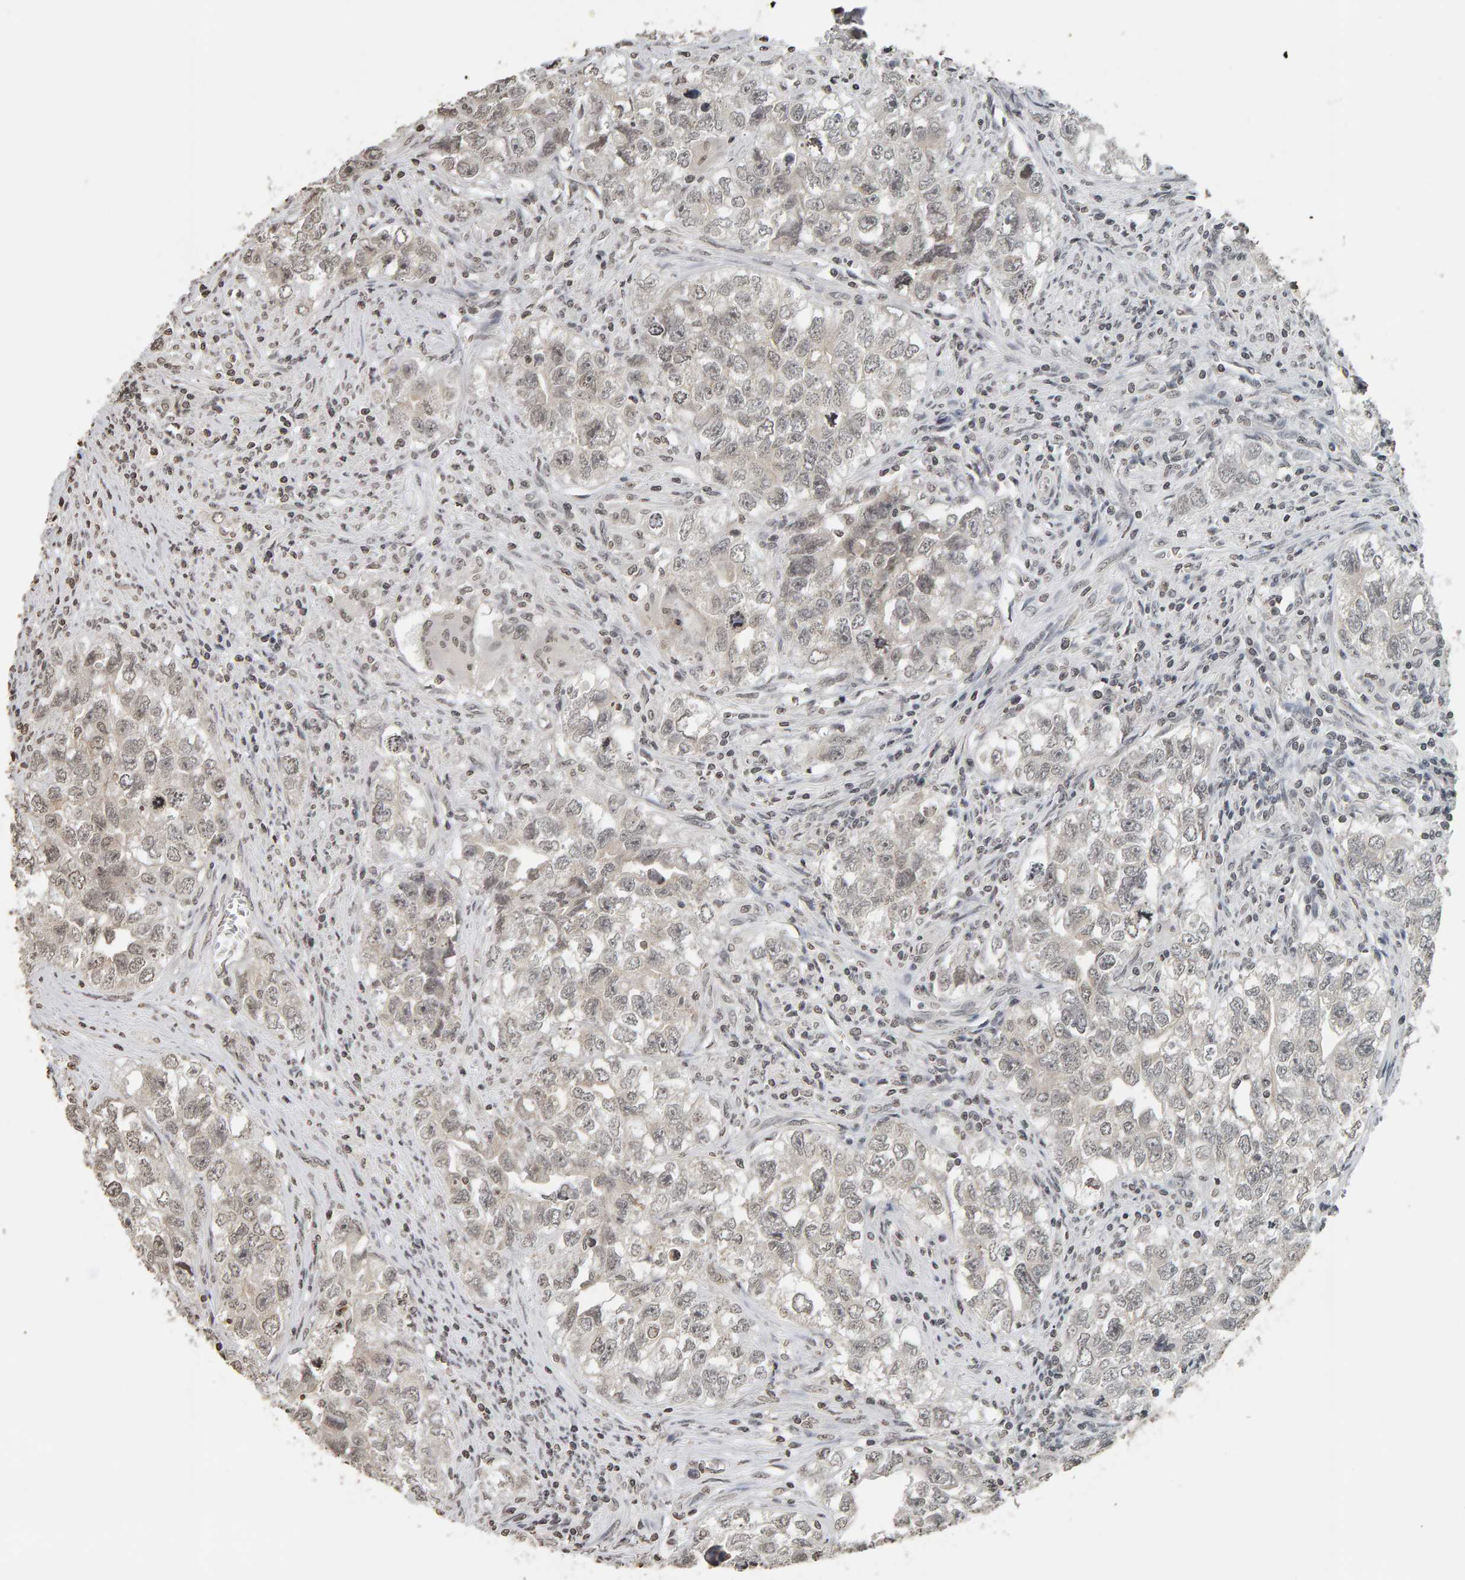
{"staining": {"intensity": "weak", "quantity": ">75%", "location": "nuclear"}, "tissue": "testis cancer", "cell_type": "Tumor cells", "image_type": "cancer", "snomed": [{"axis": "morphology", "description": "Seminoma, NOS"}, {"axis": "morphology", "description": "Carcinoma, Embryonal, NOS"}, {"axis": "topography", "description": "Testis"}], "caption": "Testis cancer (embryonal carcinoma) stained with DAB (3,3'-diaminobenzidine) immunohistochemistry (IHC) reveals low levels of weak nuclear expression in approximately >75% of tumor cells.", "gene": "AFF4", "patient": {"sex": "male", "age": 43}}